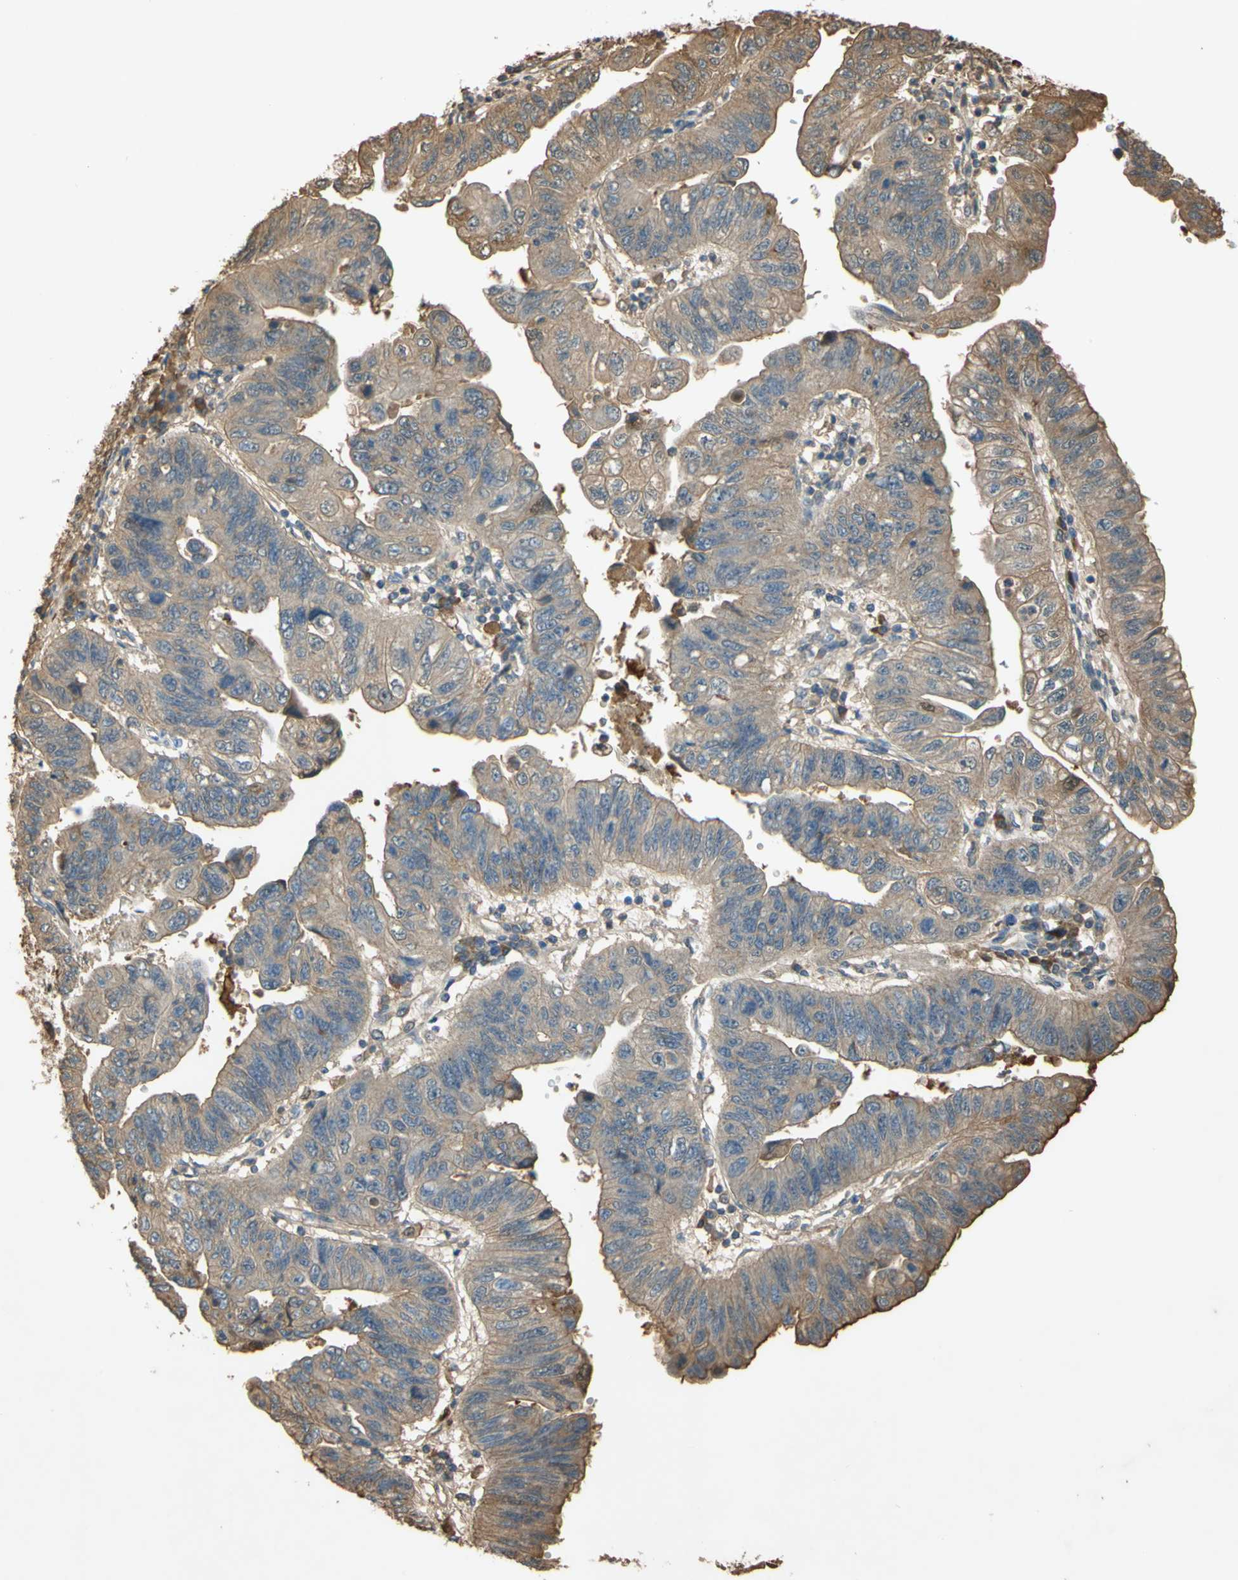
{"staining": {"intensity": "weak", "quantity": ">75%", "location": "cytoplasmic/membranous"}, "tissue": "stomach cancer", "cell_type": "Tumor cells", "image_type": "cancer", "snomed": [{"axis": "morphology", "description": "Adenocarcinoma, NOS"}, {"axis": "topography", "description": "Stomach"}], "caption": "Protein expression analysis of human stomach adenocarcinoma reveals weak cytoplasmic/membranous staining in about >75% of tumor cells. Using DAB (3,3'-diaminobenzidine) (brown) and hematoxylin (blue) stains, captured at high magnification using brightfield microscopy.", "gene": "TIMP2", "patient": {"sex": "male", "age": 59}}